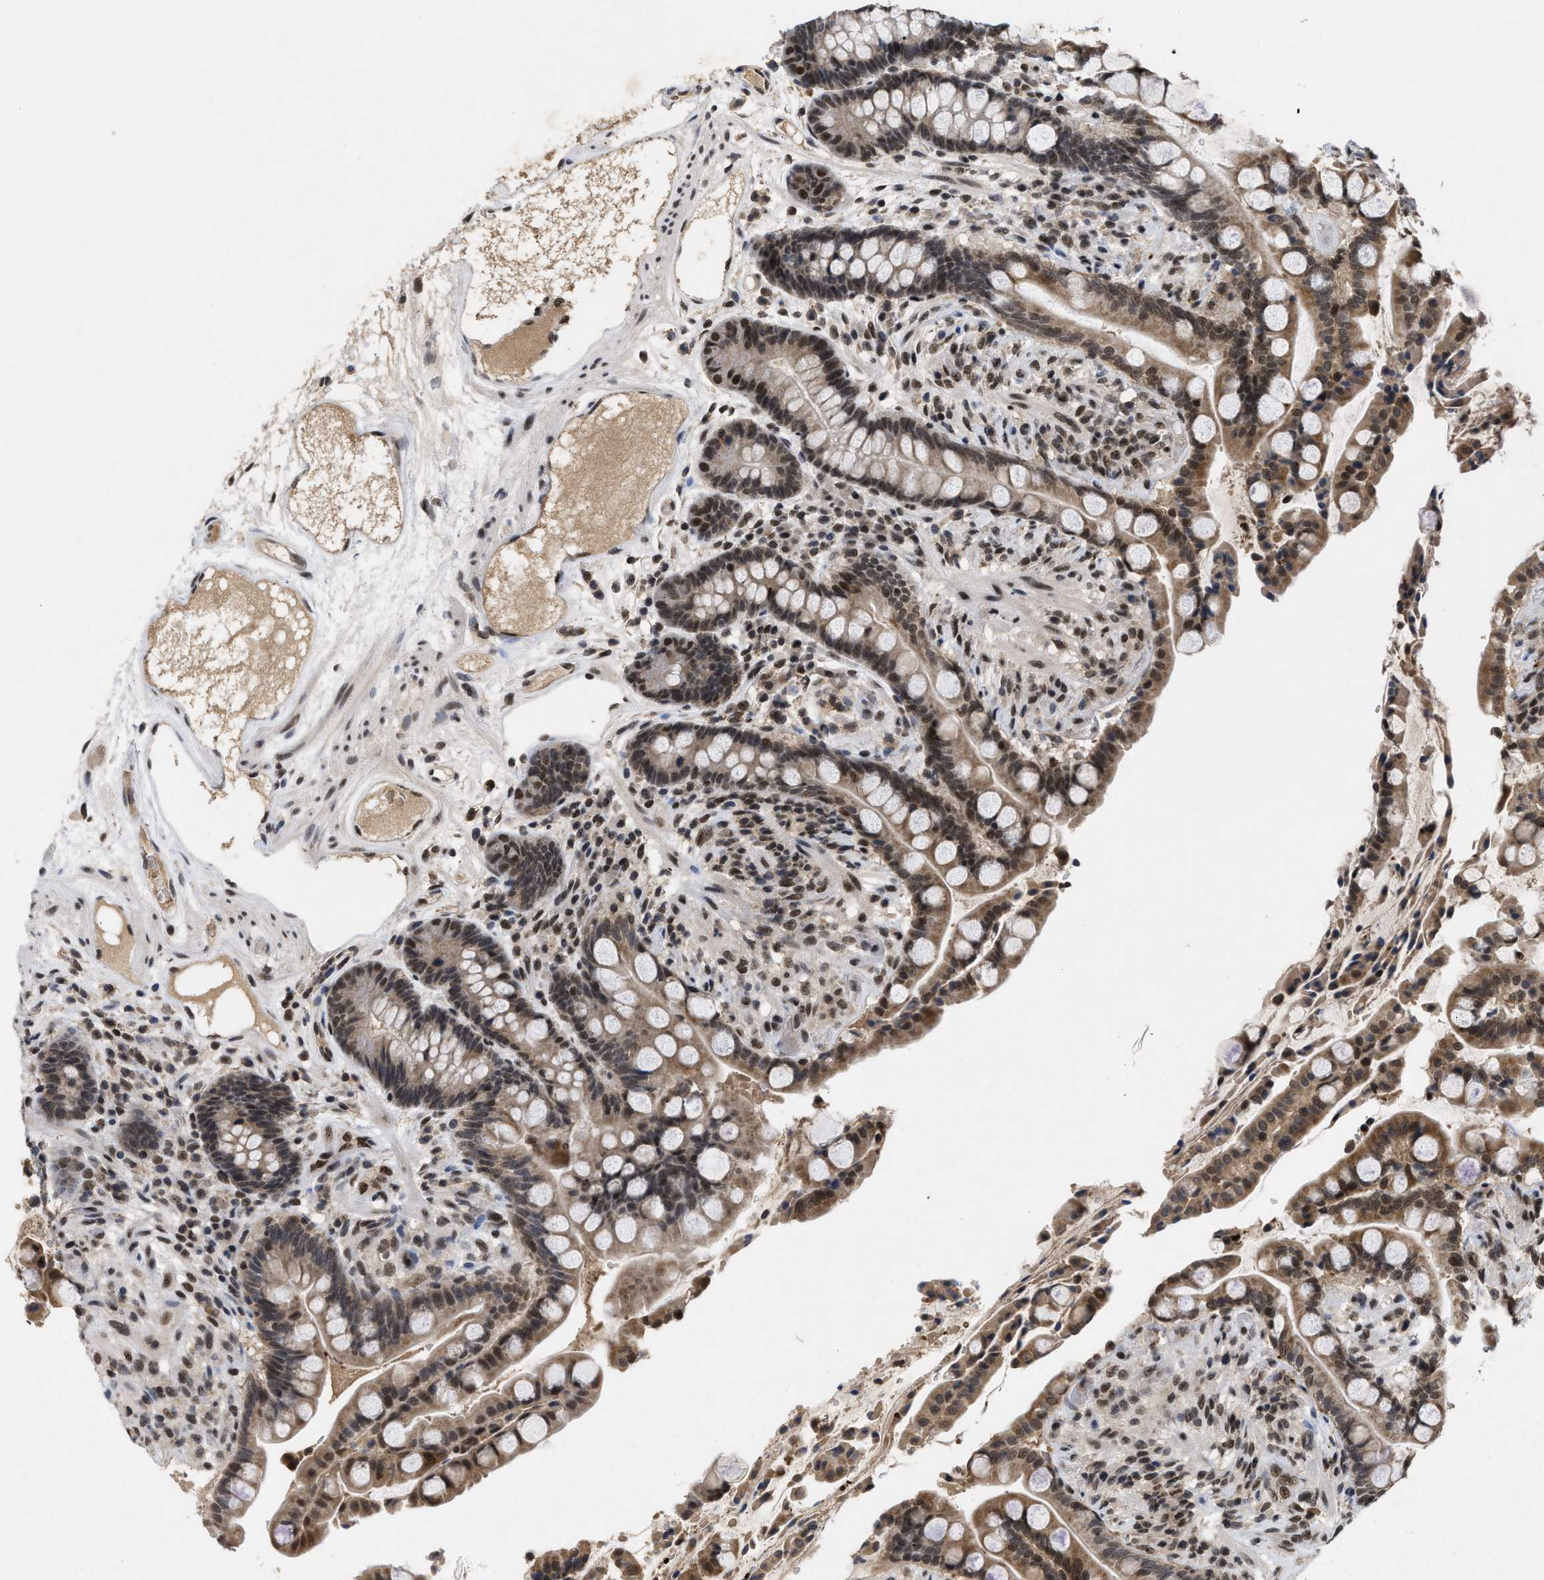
{"staining": {"intensity": "moderate", "quantity": ">75%", "location": "cytoplasmic/membranous,nuclear"}, "tissue": "colon", "cell_type": "Endothelial cells", "image_type": "normal", "snomed": [{"axis": "morphology", "description": "Normal tissue, NOS"}, {"axis": "topography", "description": "Colon"}], "caption": "An image of colon stained for a protein shows moderate cytoplasmic/membranous,nuclear brown staining in endothelial cells.", "gene": "ZNF346", "patient": {"sex": "male", "age": 73}}